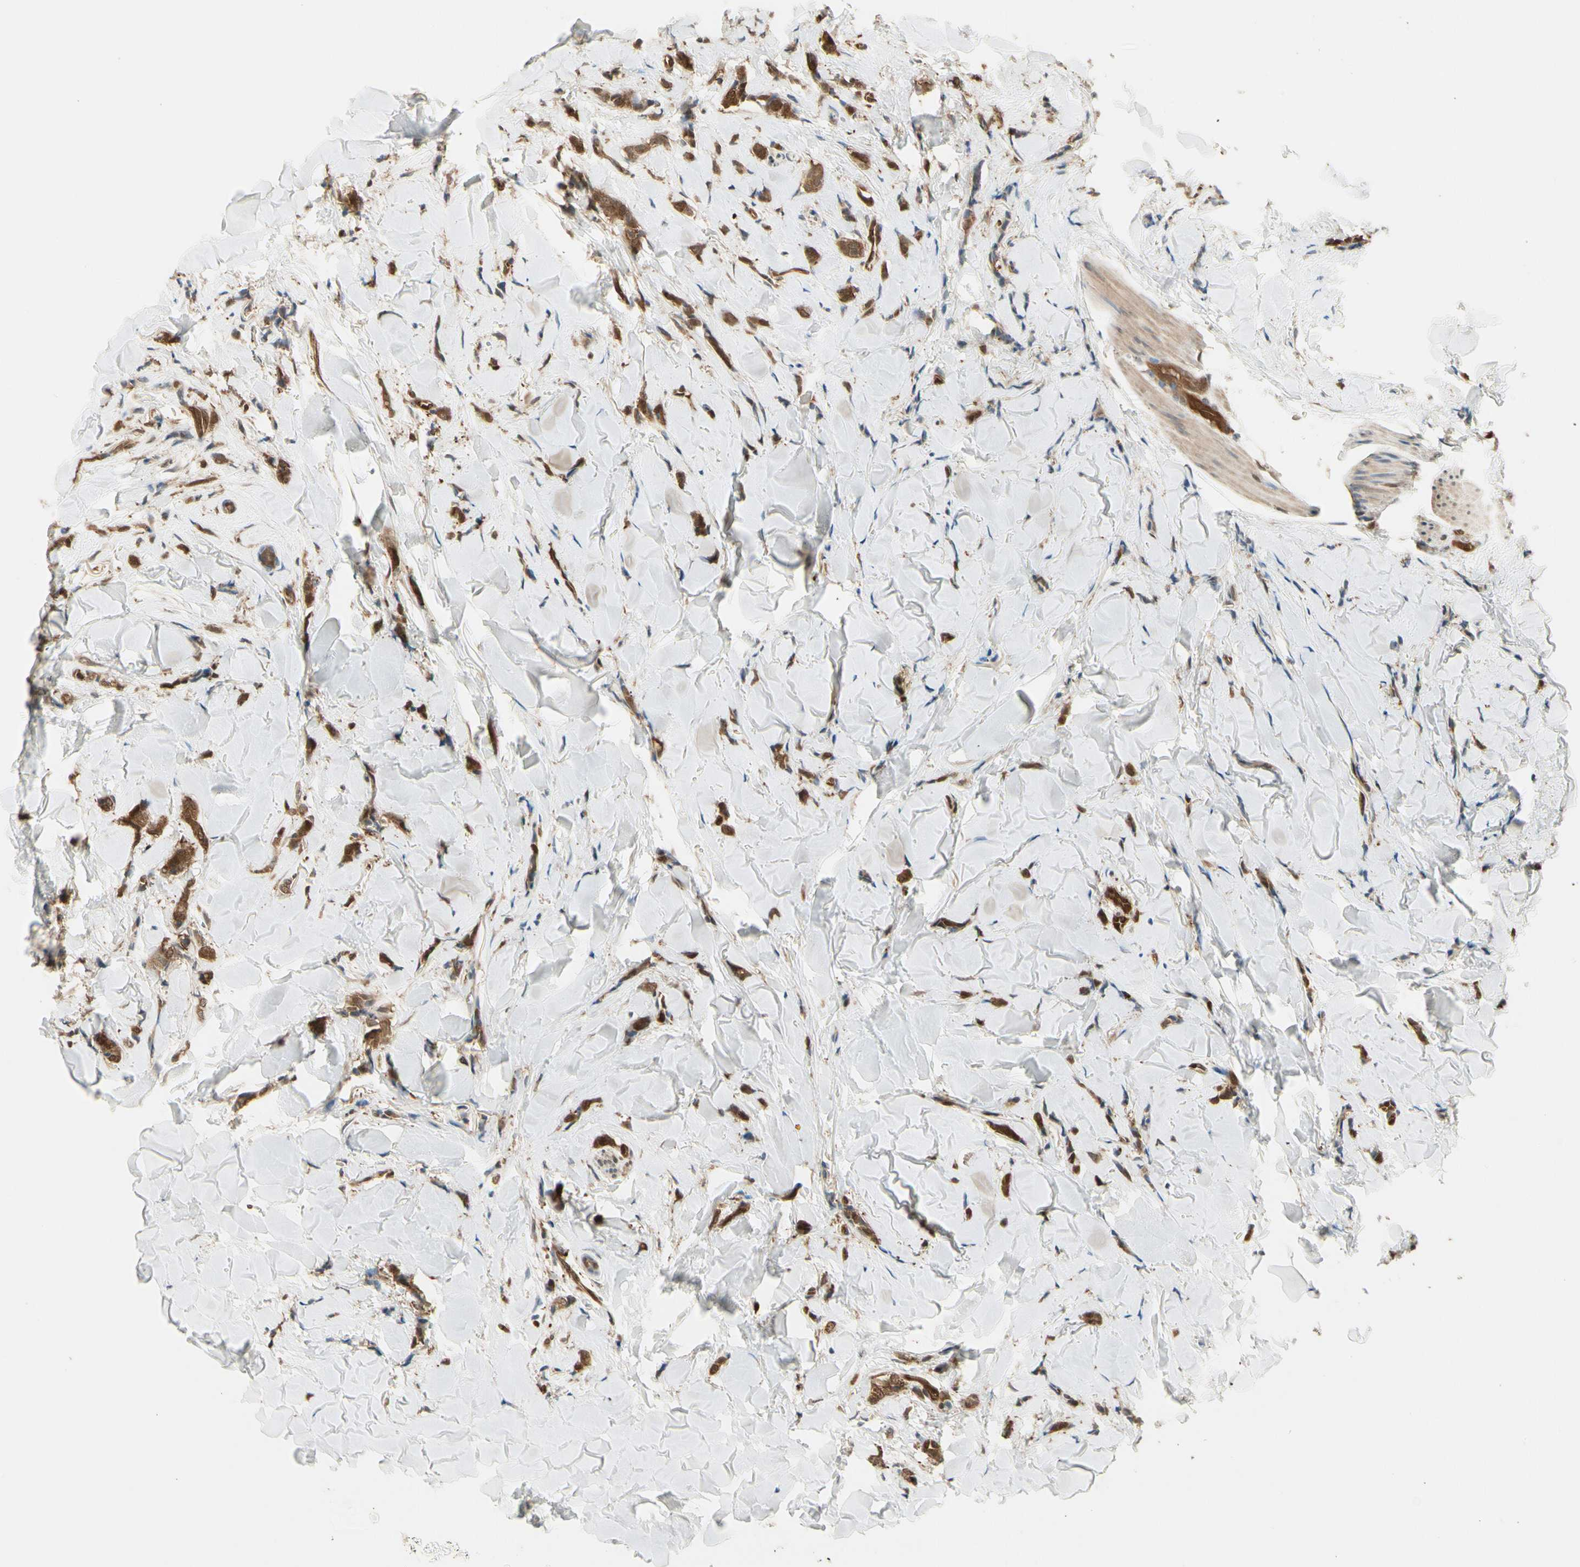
{"staining": {"intensity": "strong", "quantity": ">75%", "location": "cytoplasmic/membranous,nuclear"}, "tissue": "breast cancer", "cell_type": "Tumor cells", "image_type": "cancer", "snomed": [{"axis": "morphology", "description": "Lobular carcinoma"}, {"axis": "topography", "description": "Skin"}, {"axis": "topography", "description": "Breast"}], "caption": "Strong cytoplasmic/membranous and nuclear staining is present in approximately >75% of tumor cells in breast cancer.", "gene": "SERPINB6", "patient": {"sex": "female", "age": 46}}